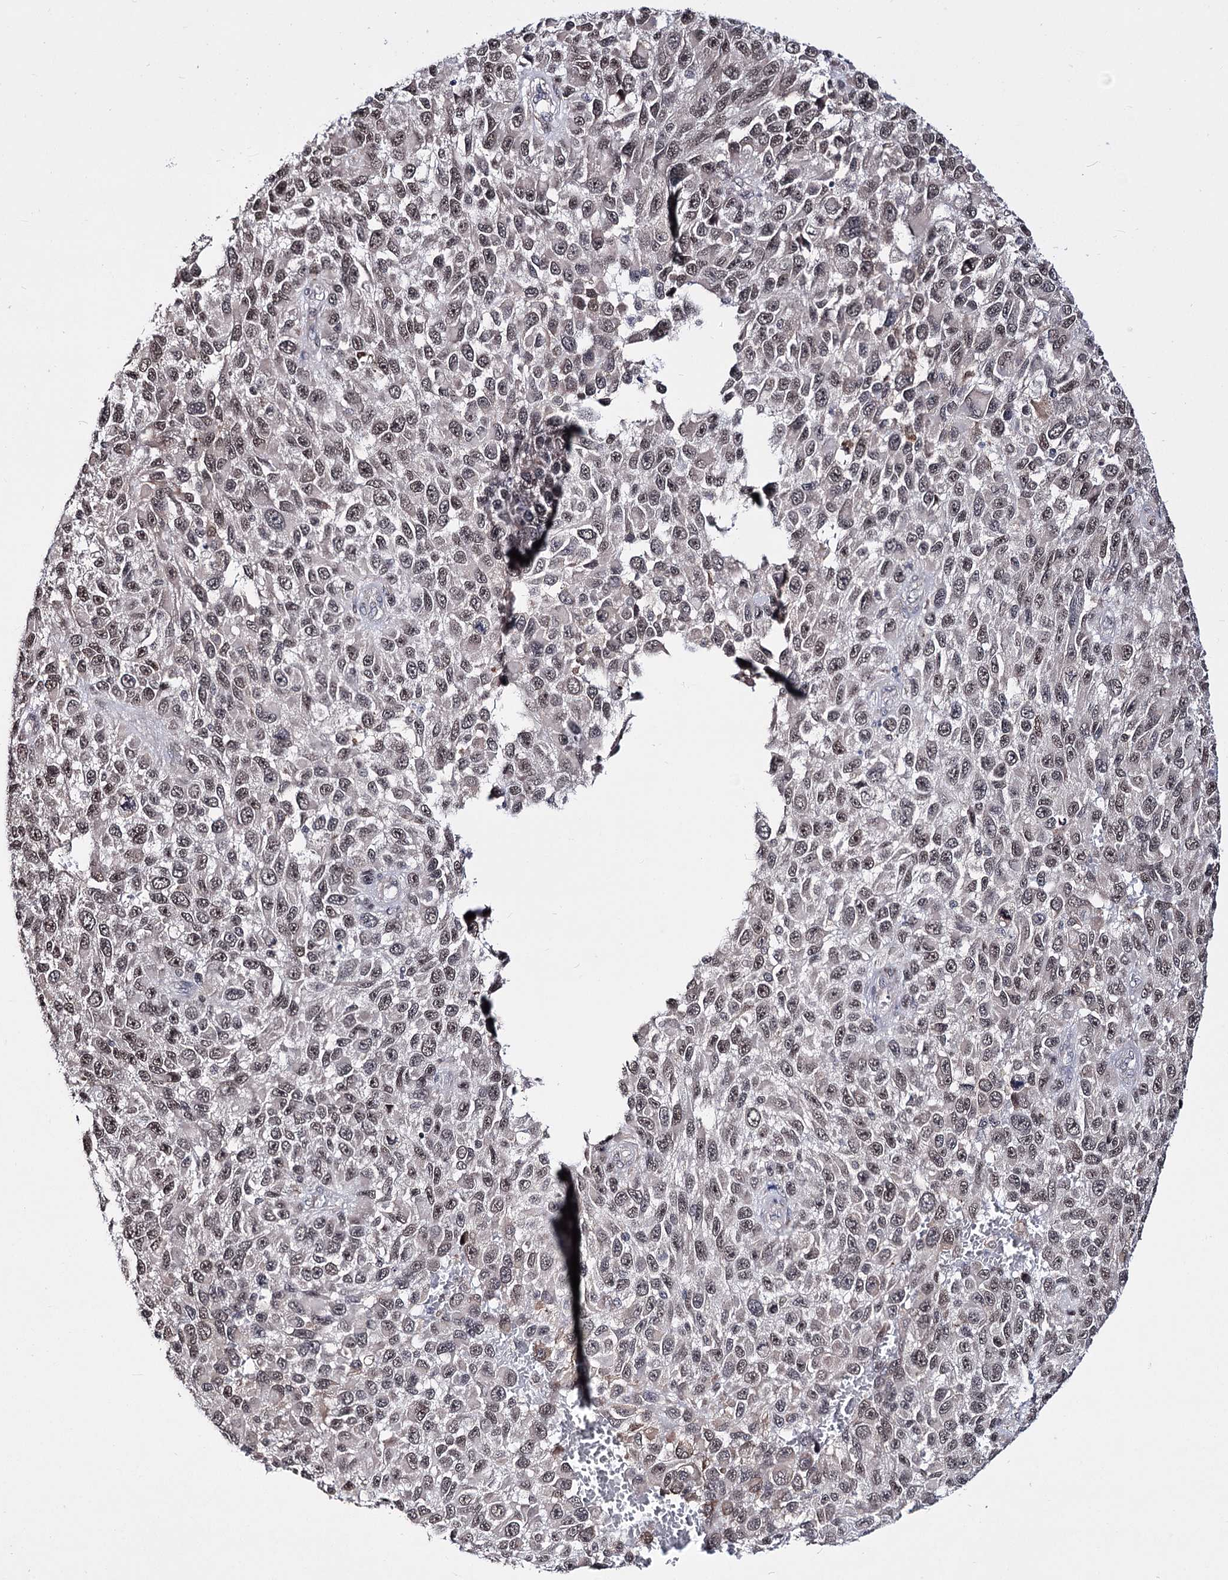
{"staining": {"intensity": "weak", "quantity": "25%-75%", "location": "nuclear"}, "tissue": "melanoma", "cell_type": "Tumor cells", "image_type": "cancer", "snomed": [{"axis": "morphology", "description": "Normal tissue, NOS"}, {"axis": "morphology", "description": "Malignant melanoma, NOS"}, {"axis": "topography", "description": "Skin"}], "caption": "The image demonstrates immunohistochemical staining of malignant melanoma. There is weak nuclear expression is seen in about 25%-75% of tumor cells.", "gene": "PPRC1", "patient": {"sex": "female", "age": 96}}